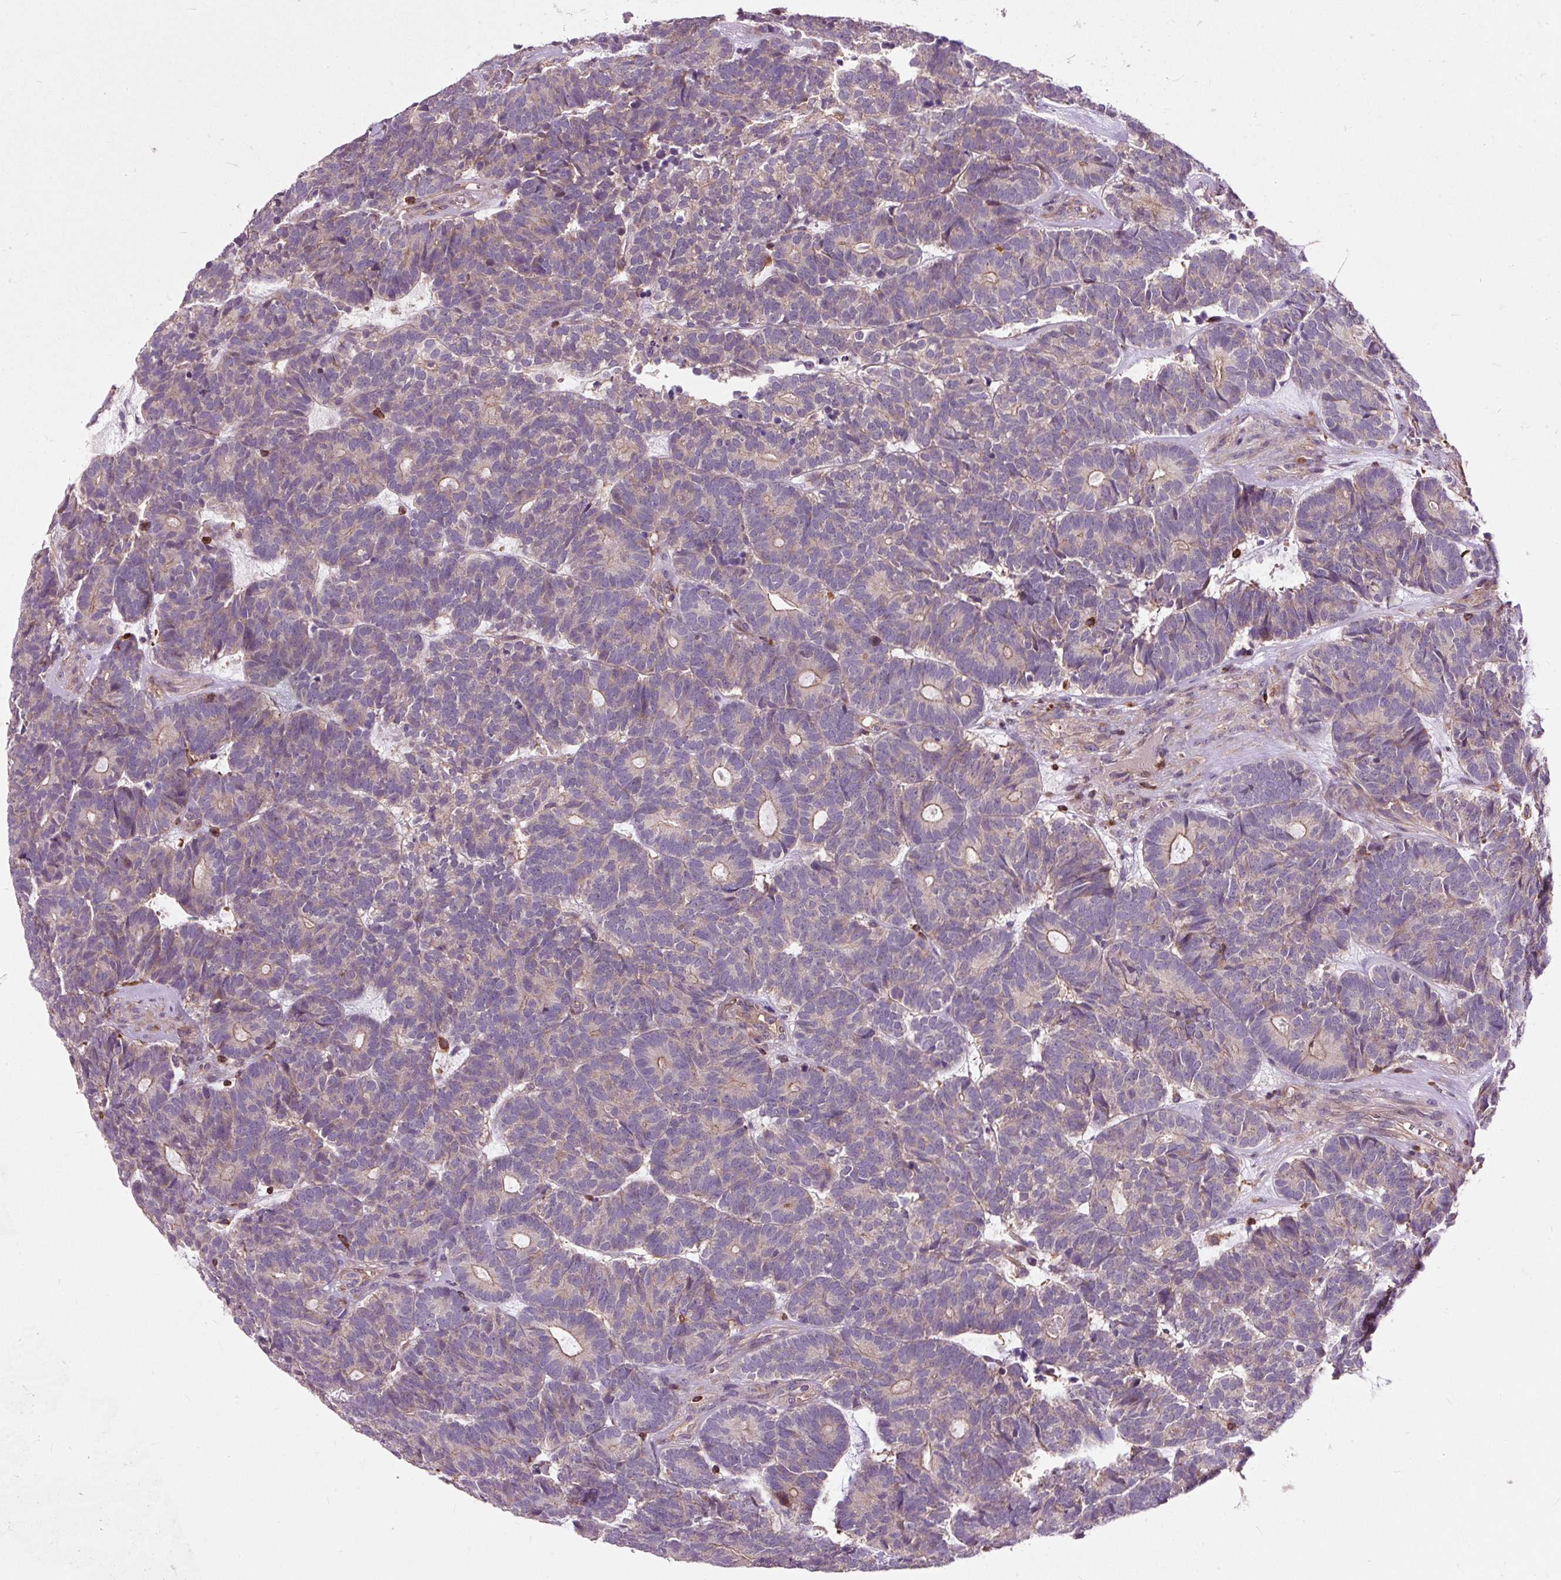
{"staining": {"intensity": "weak", "quantity": "<25%", "location": "cytoplasmic/membranous"}, "tissue": "head and neck cancer", "cell_type": "Tumor cells", "image_type": "cancer", "snomed": [{"axis": "morphology", "description": "Adenocarcinoma, NOS"}, {"axis": "topography", "description": "Head-Neck"}], "caption": "The micrograph exhibits no significant staining in tumor cells of adenocarcinoma (head and neck). (DAB IHC visualized using brightfield microscopy, high magnification).", "gene": "CISD3", "patient": {"sex": "female", "age": 81}}